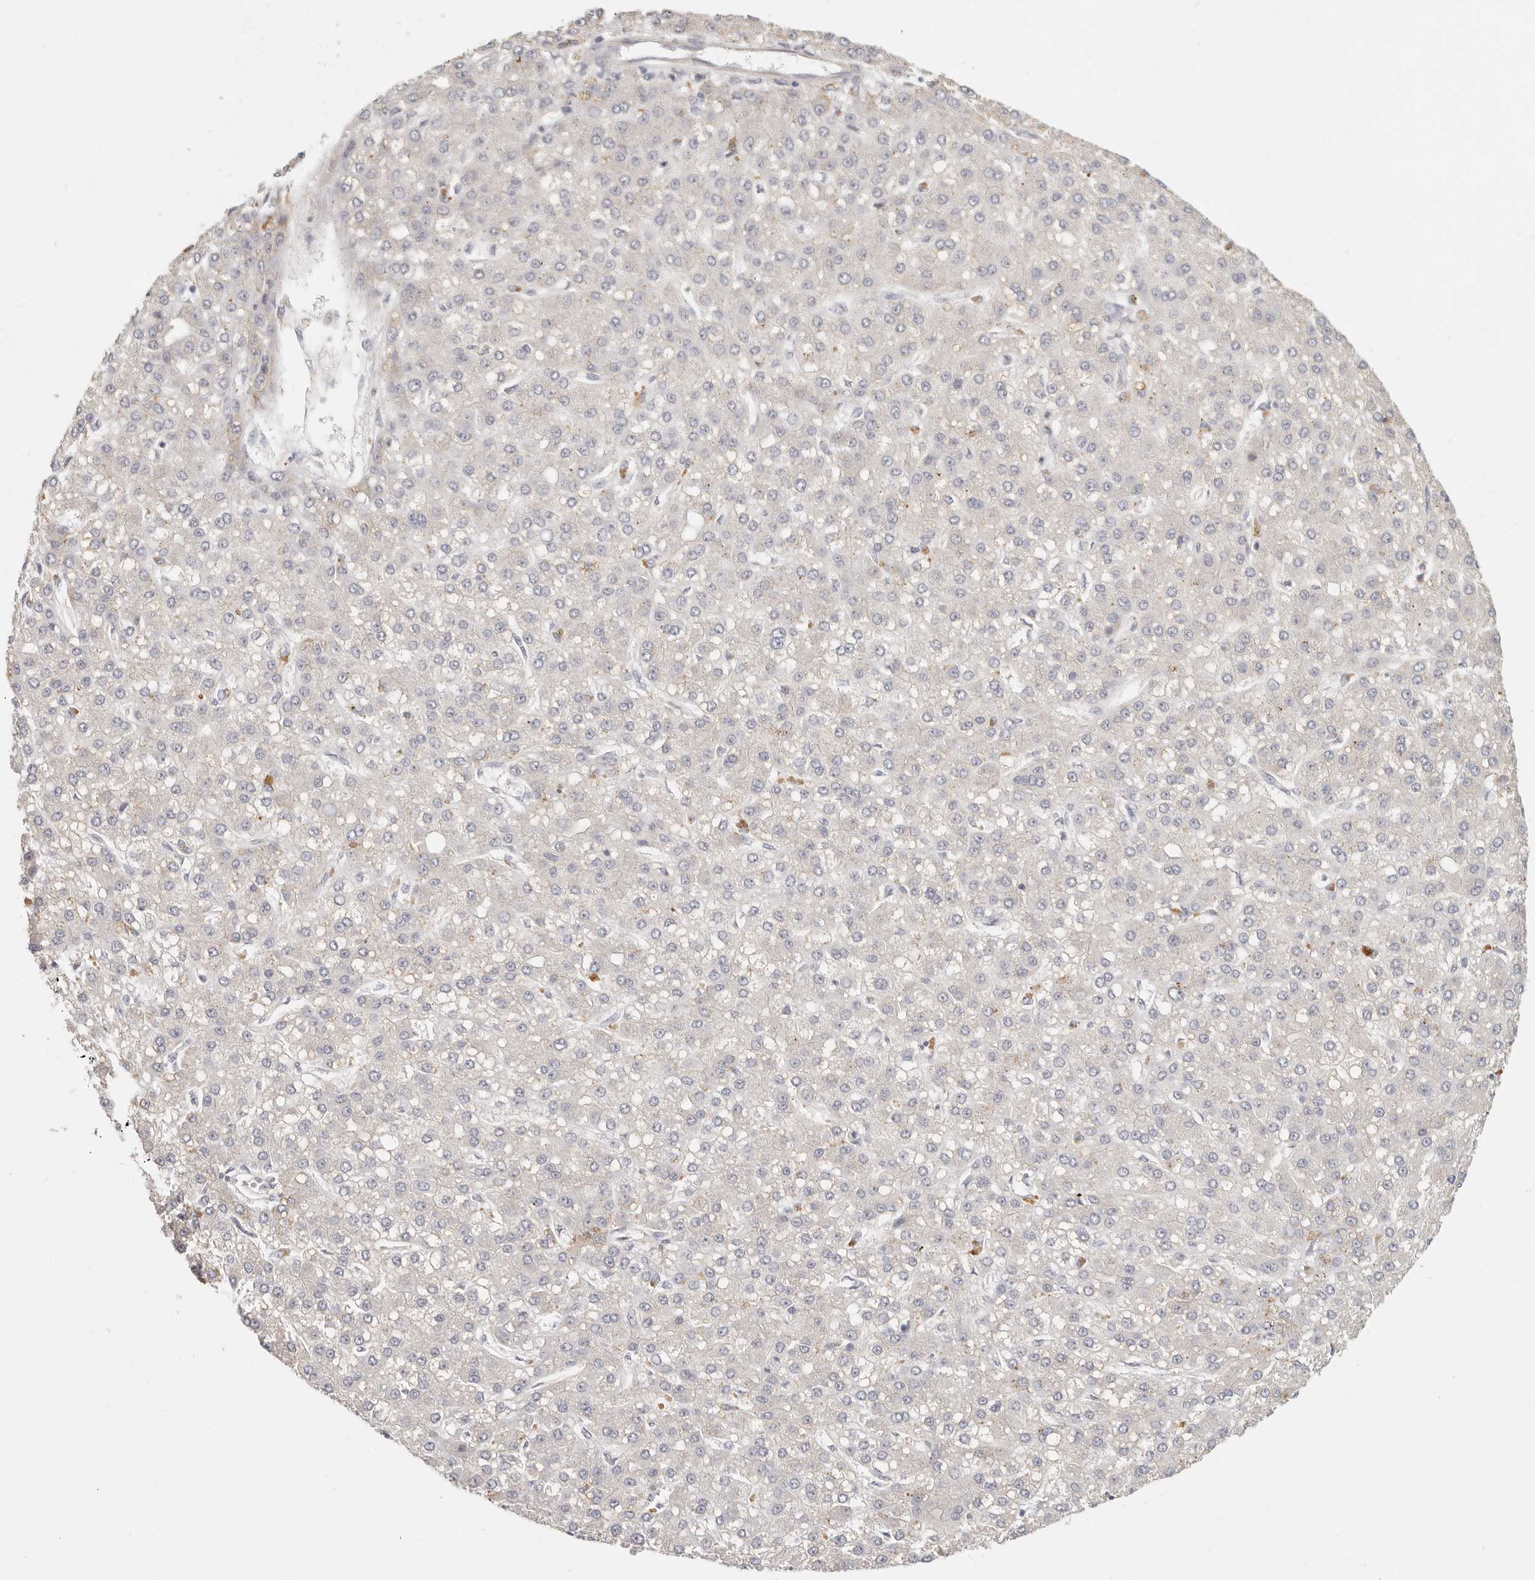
{"staining": {"intensity": "negative", "quantity": "none", "location": "none"}, "tissue": "liver cancer", "cell_type": "Tumor cells", "image_type": "cancer", "snomed": [{"axis": "morphology", "description": "Carcinoma, Hepatocellular, NOS"}, {"axis": "topography", "description": "Liver"}], "caption": "IHC micrograph of neoplastic tissue: human liver cancer (hepatocellular carcinoma) stained with DAB (3,3'-diaminobenzidine) reveals no significant protein staining in tumor cells.", "gene": "ANXA9", "patient": {"sex": "male", "age": 67}}